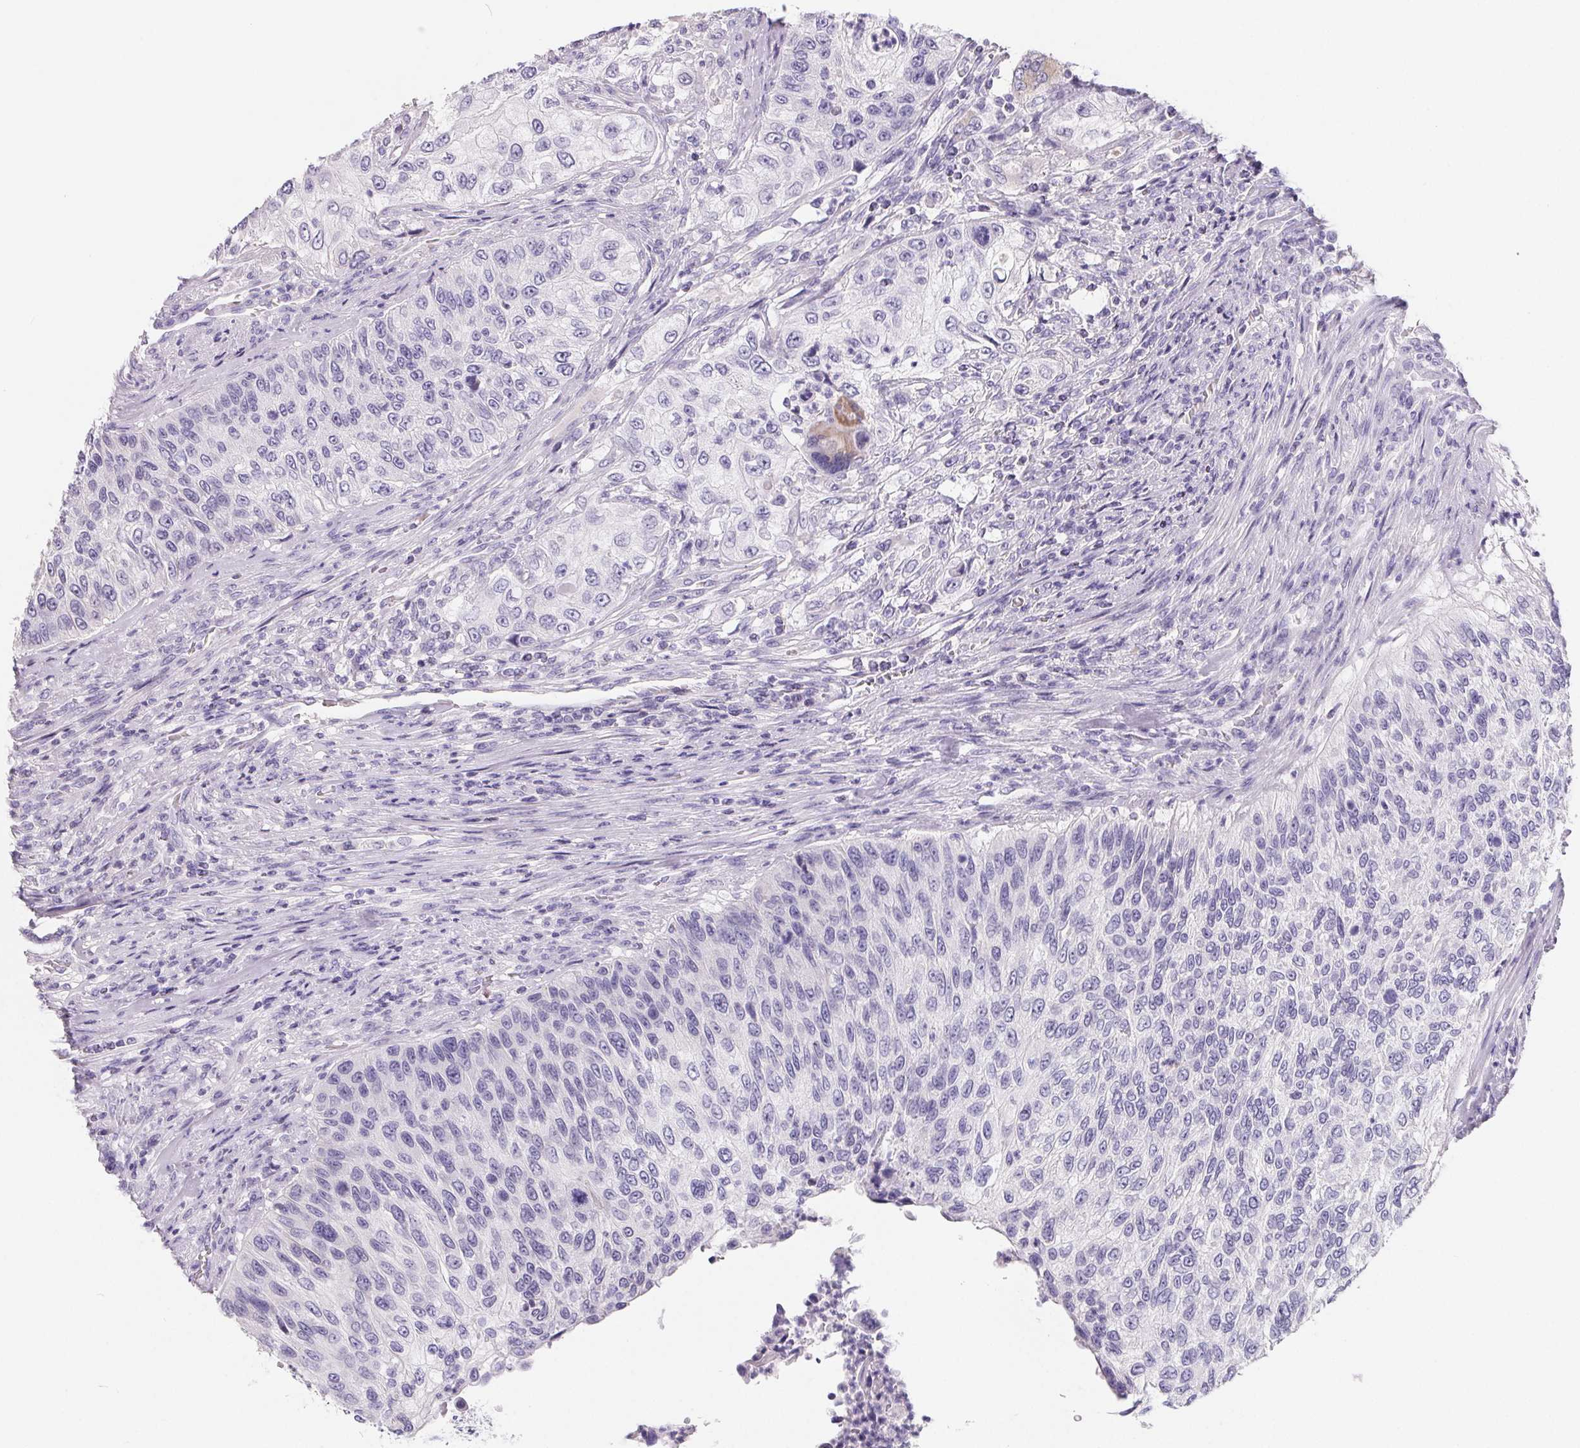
{"staining": {"intensity": "negative", "quantity": "none", "location": "none"}, "tissue": "urothelial cancer", "cell_type": "Tumor cells", "image_type": "cancer", "snomed": [{"axis": "morphology", "description": "Urothelial carcinoma, High grade"}, {"axis": "topography", "description": "Urinary bladder"}], "caption": "The micrograph demonstrates no staining of tumor cells in urothelial cancer.", "gene": "FDX1", "patient": {"sex": "female", "age": 60}}